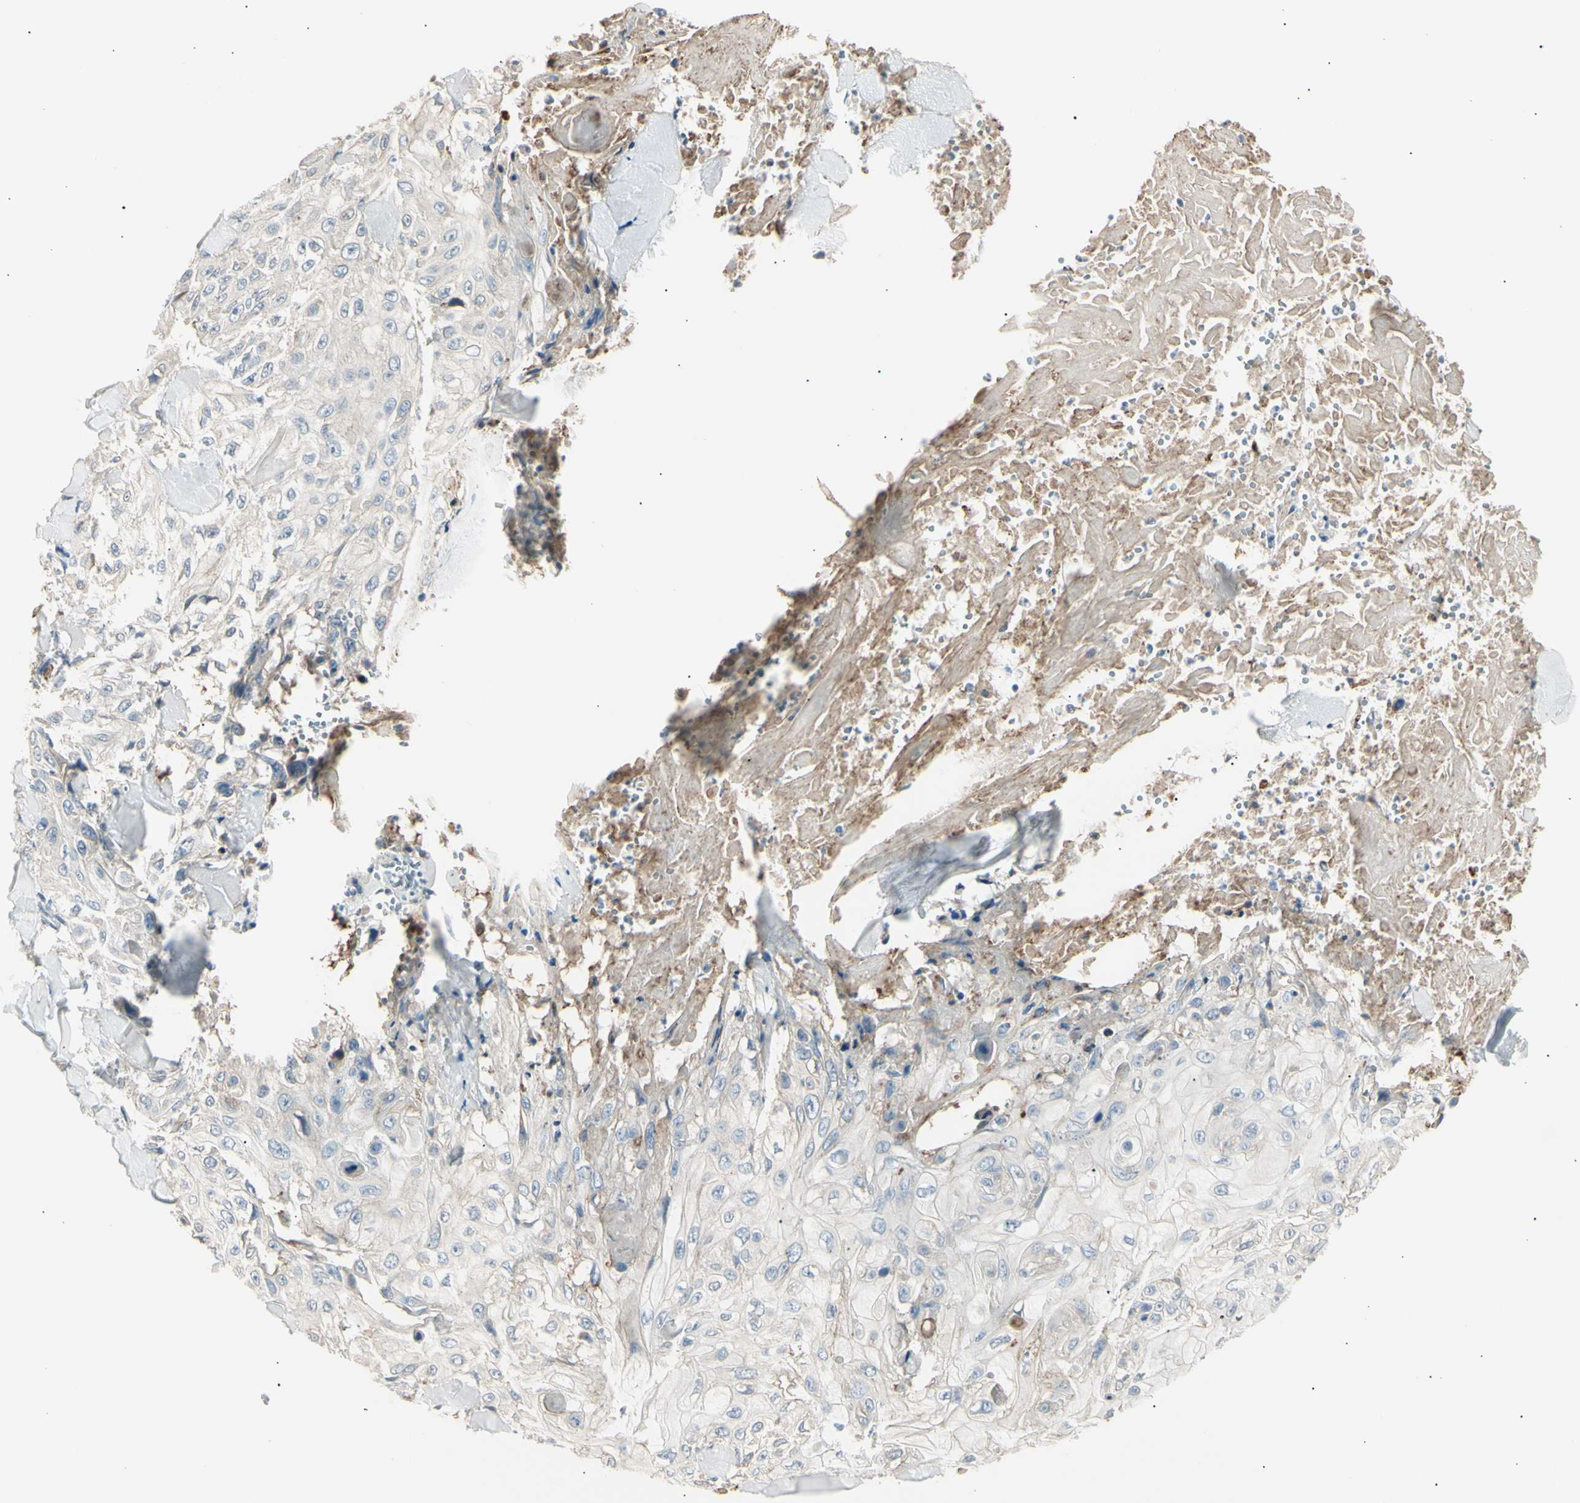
{"staining": {"intensity": "negative", "quantity": "none", "location": "none"}, "tissue": "skin cancer", "cell_type": "Tumor cells", "image_type": "cancer", "snomed": [{"axis": "morphology", "description": "Squamous cell carcinoma, NOS"}, {"axis": "topography", "description": "Skin"}], "caption": "Immunohistochemical staining of squamous cell carcinoma (skin) reveals no significant positivity in tumor cells.", "gene": "LHPP", "patient": {"sex": "male", "age": 86}}